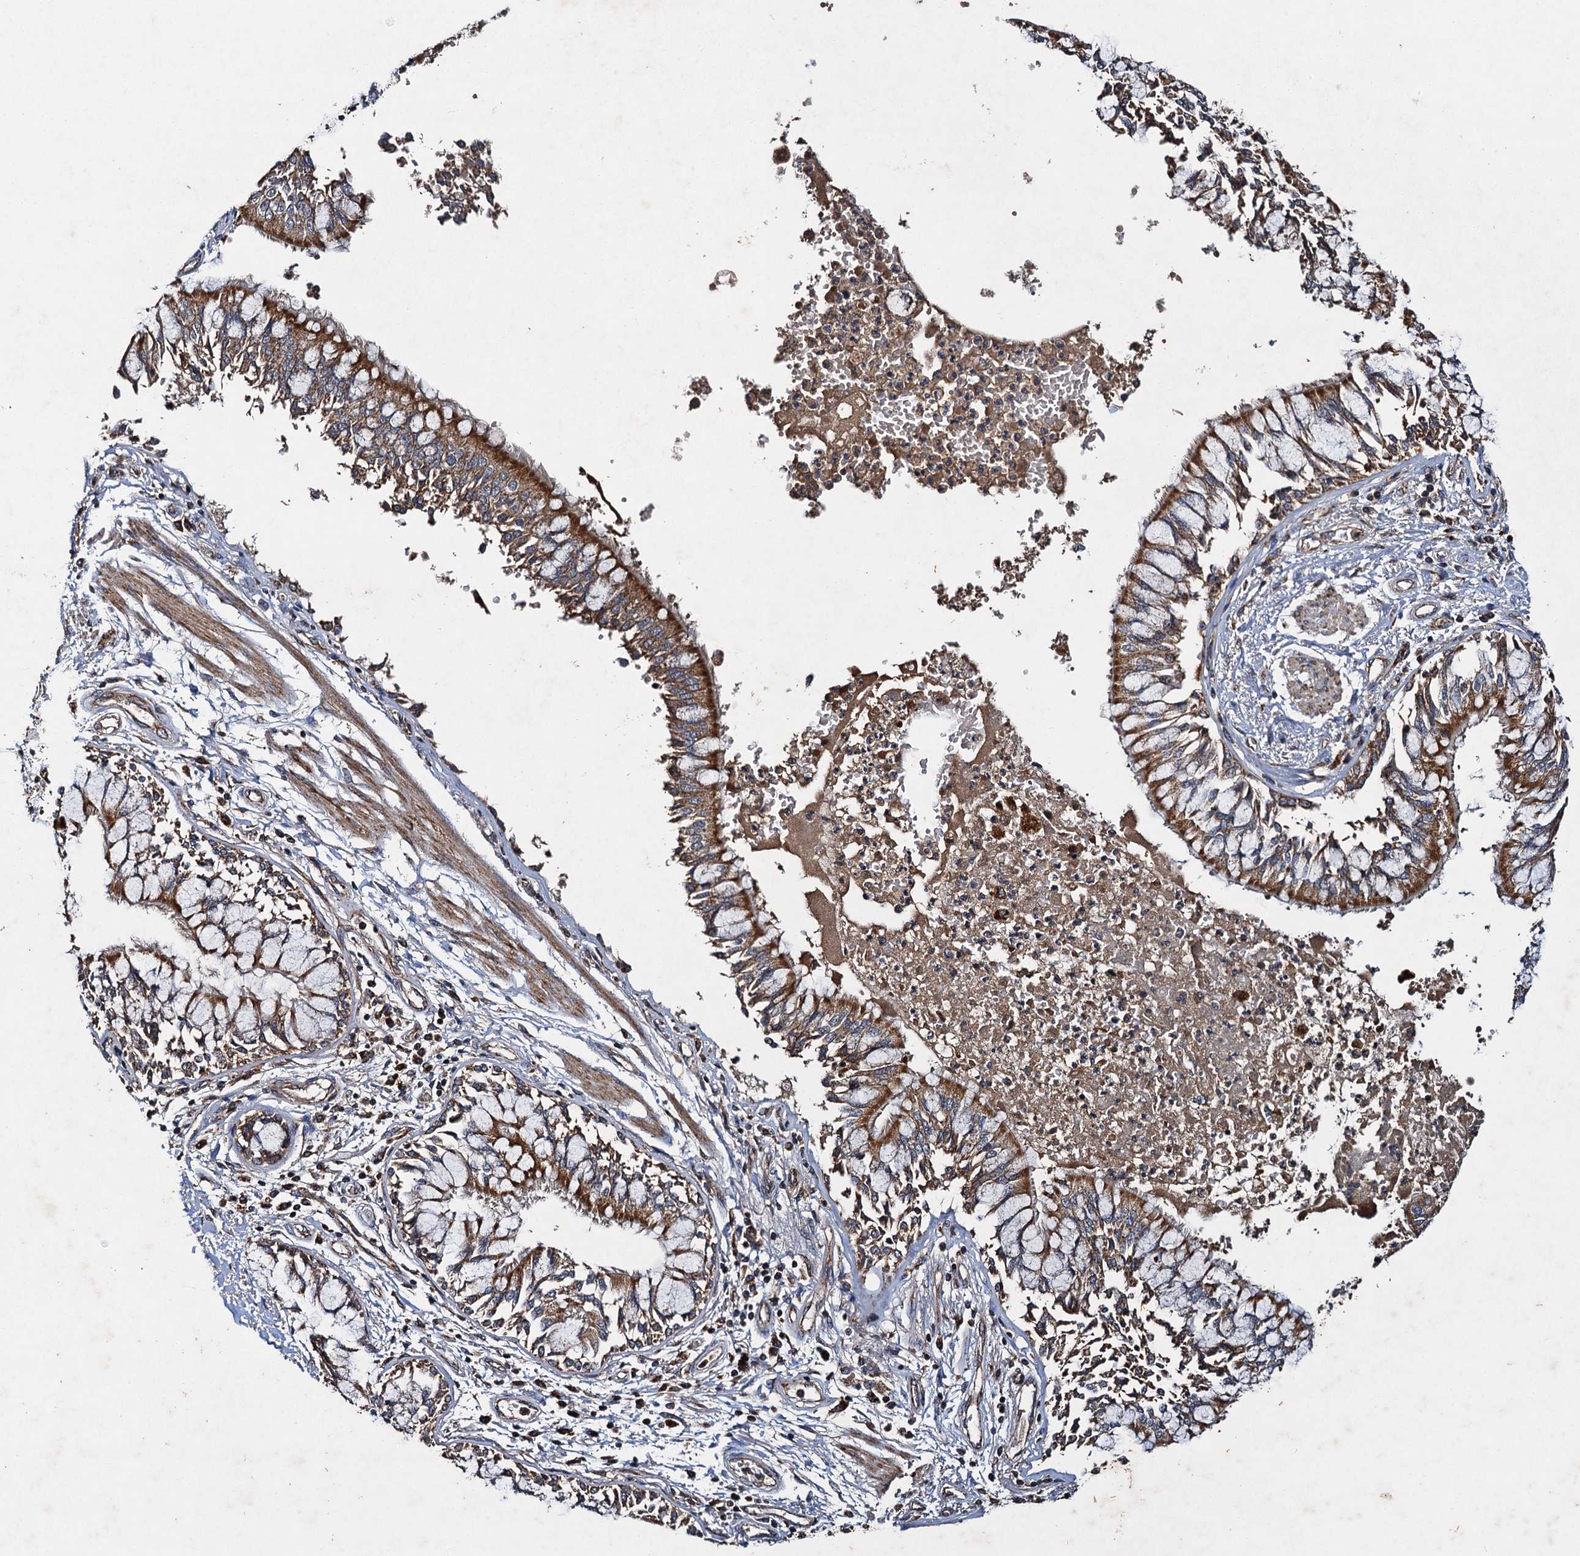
{"staining": {"intensity": "moderate", "quantity": ">75%", "location": "cytoplasmic/membranous"}, "tissue": "bronchus", "cell_type": "Respiratory epithelial cells", "image_type": "normal", "snomed": [{"axis": "morphology", "description": "Normal tissue, NOS"}, {"axis": "topography", "description": "Cartilage tissue"}, {"axis": "topography", "description": "Bronchus"}, {"axis": "topography", "description": "Lung"}], "caption": "Benign bronchus exhibits moderate cytoplasmic/membranous staining in approximately >75% of respiratory epithelial cells, visualized by immunohistochemistry.", "gene": "NDUFA13", "patient": {"sex": "female", "age": 49}}